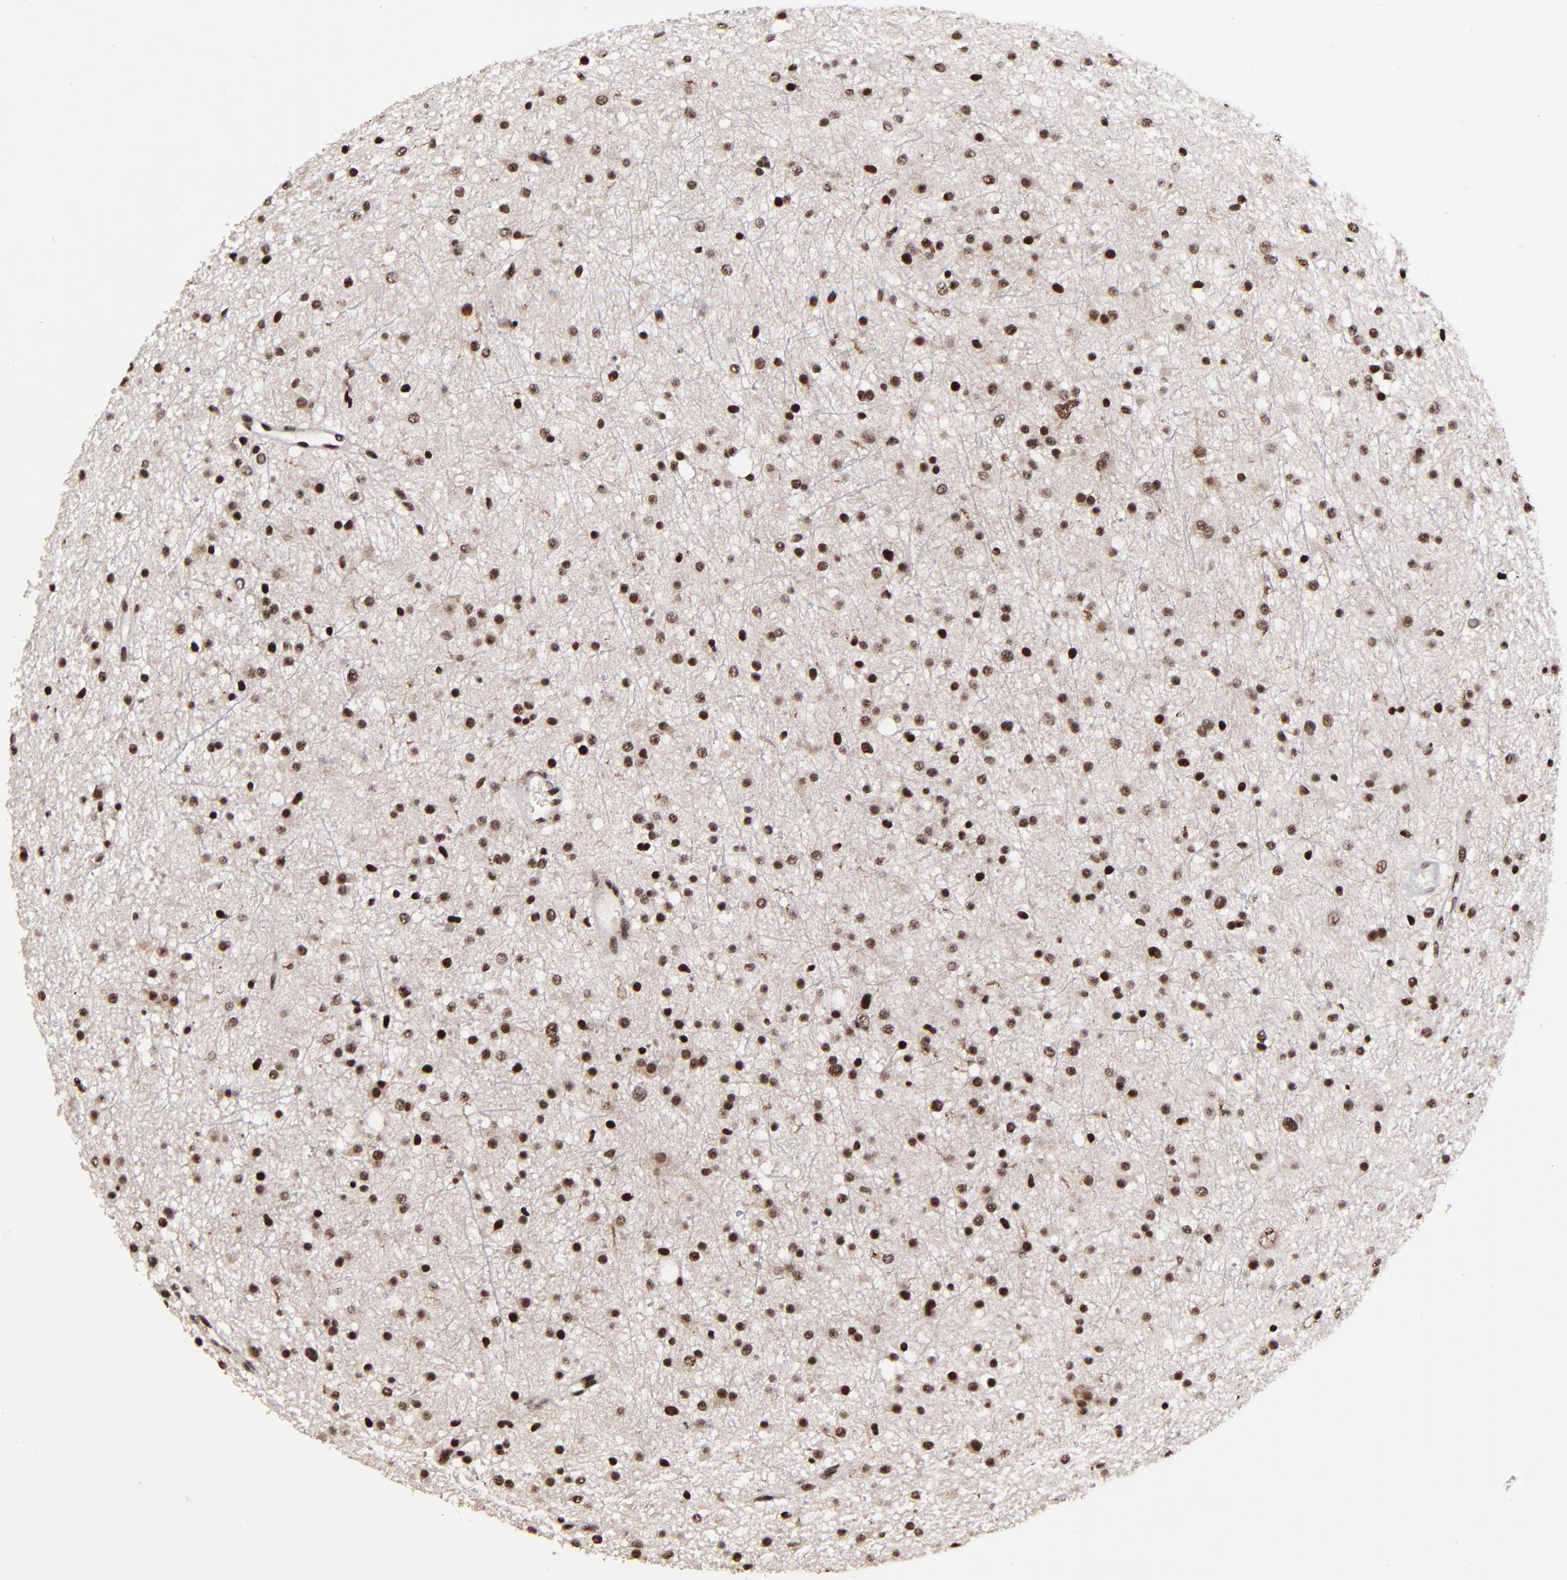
{"staining": {"intensity": "strong", "quantity": ">75%", "location": "nuclear"}, "tissue": "glioma", "cell_type": "Tumor cells", "image_type": "cancer", "snomed": [{"axis": "morphology", "description": "Glioma, malignant, Low grade"}, {"axis": "topography", "description": "Brain"}], "caption": "Protein staining of malignant low-grade glioma tissue displays strong nuclear staining in approximately >75% of tumor cells.", "gene": "RBM22", "patient": {"sex": "female", "age": 36}}